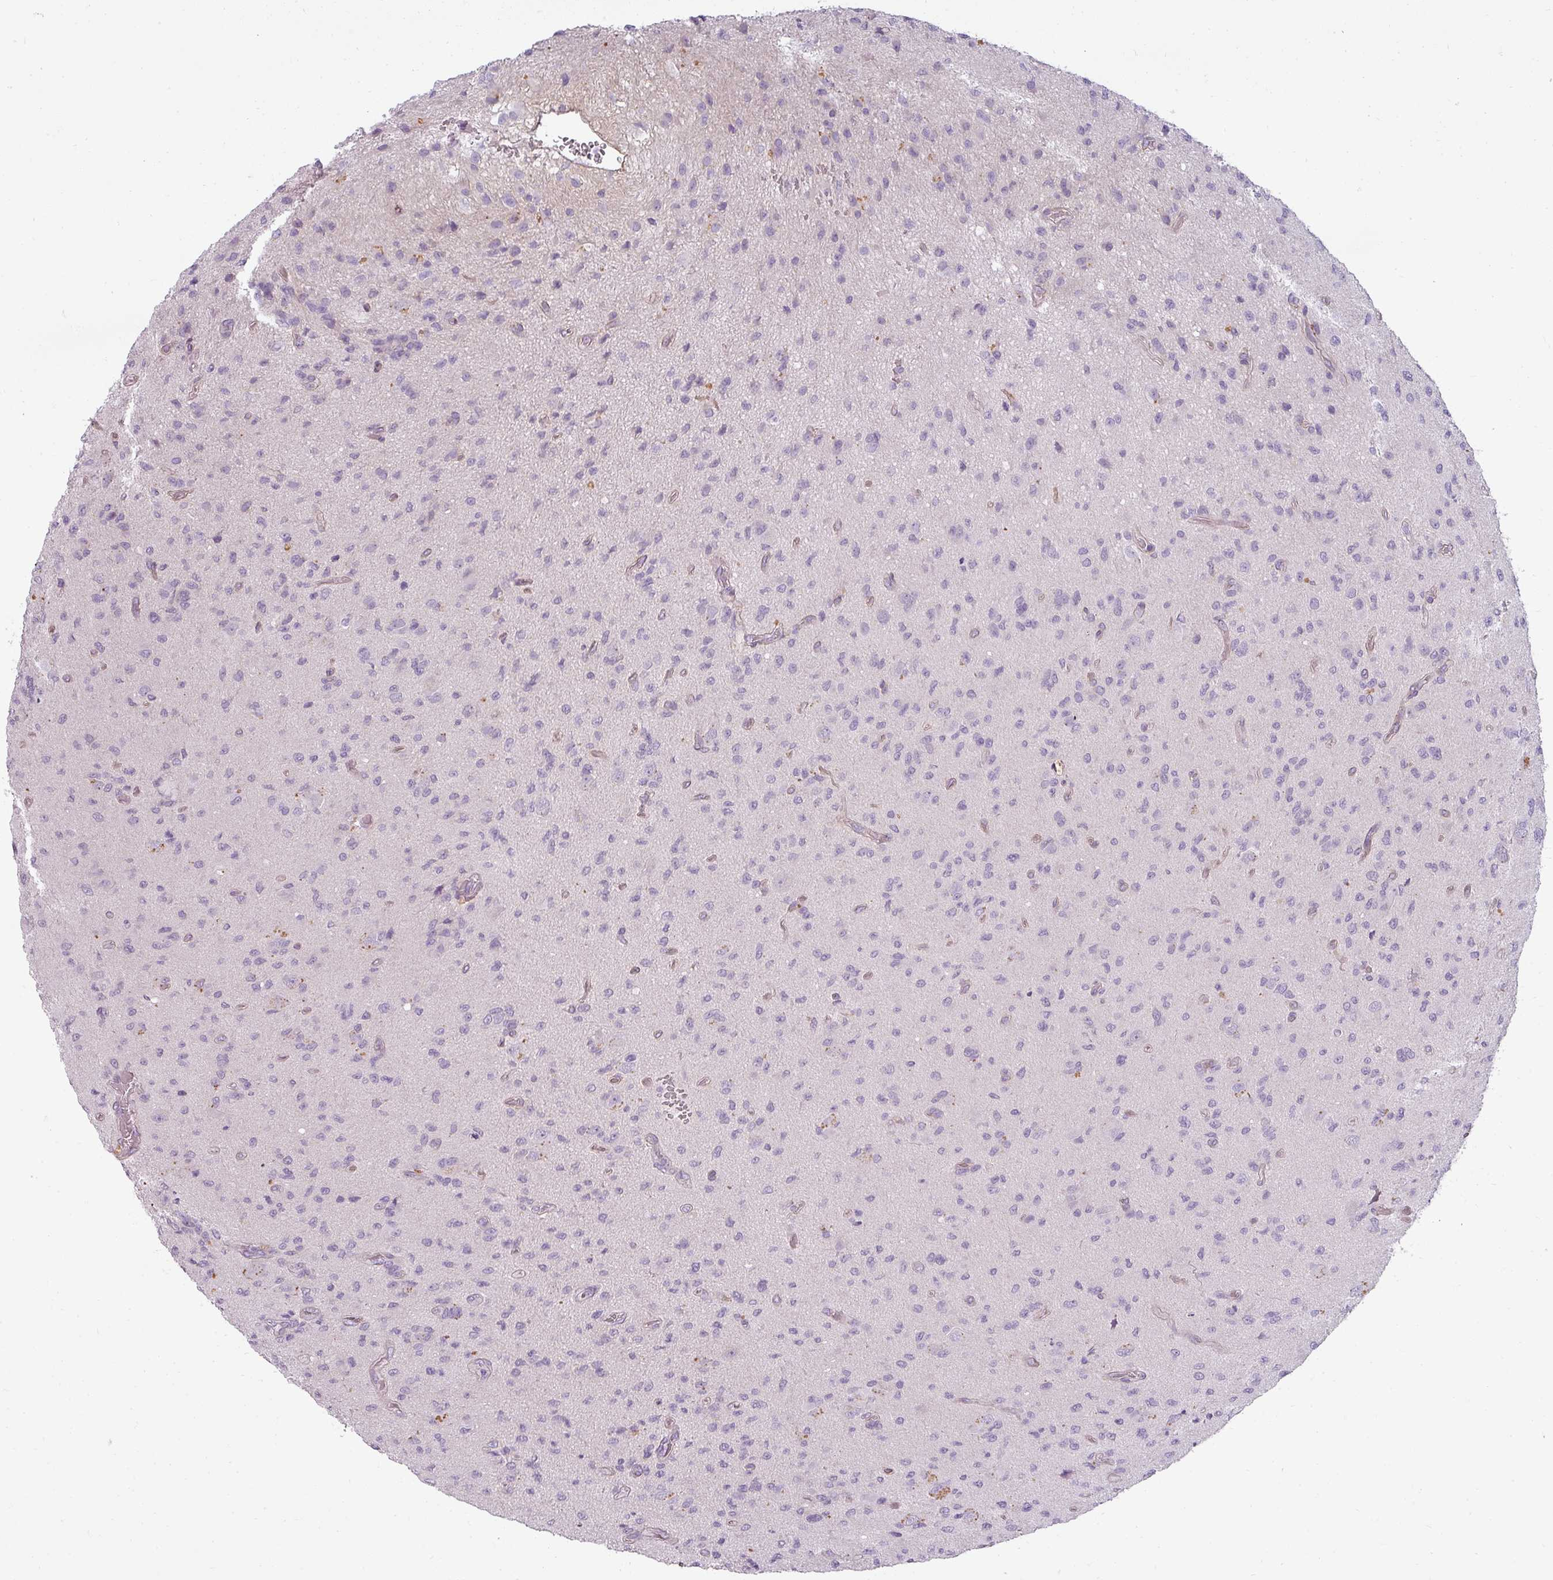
{"staining": {"intensity": "negative", "quantity": "none", "location": "none"}, "tissue": "glioma", "cell_type": "Tumor cells", "image_type": "cancer", "snomed": [{"axis": "morphology", "description": "Glioma, malignant, High grade"}, {"axis": "topography", "description": "Brain"}], "caption": "Tumor cells show no significant positivity in glioma.", "gene": "ASB1", "patient": {"sex": "male", "age": 36}}